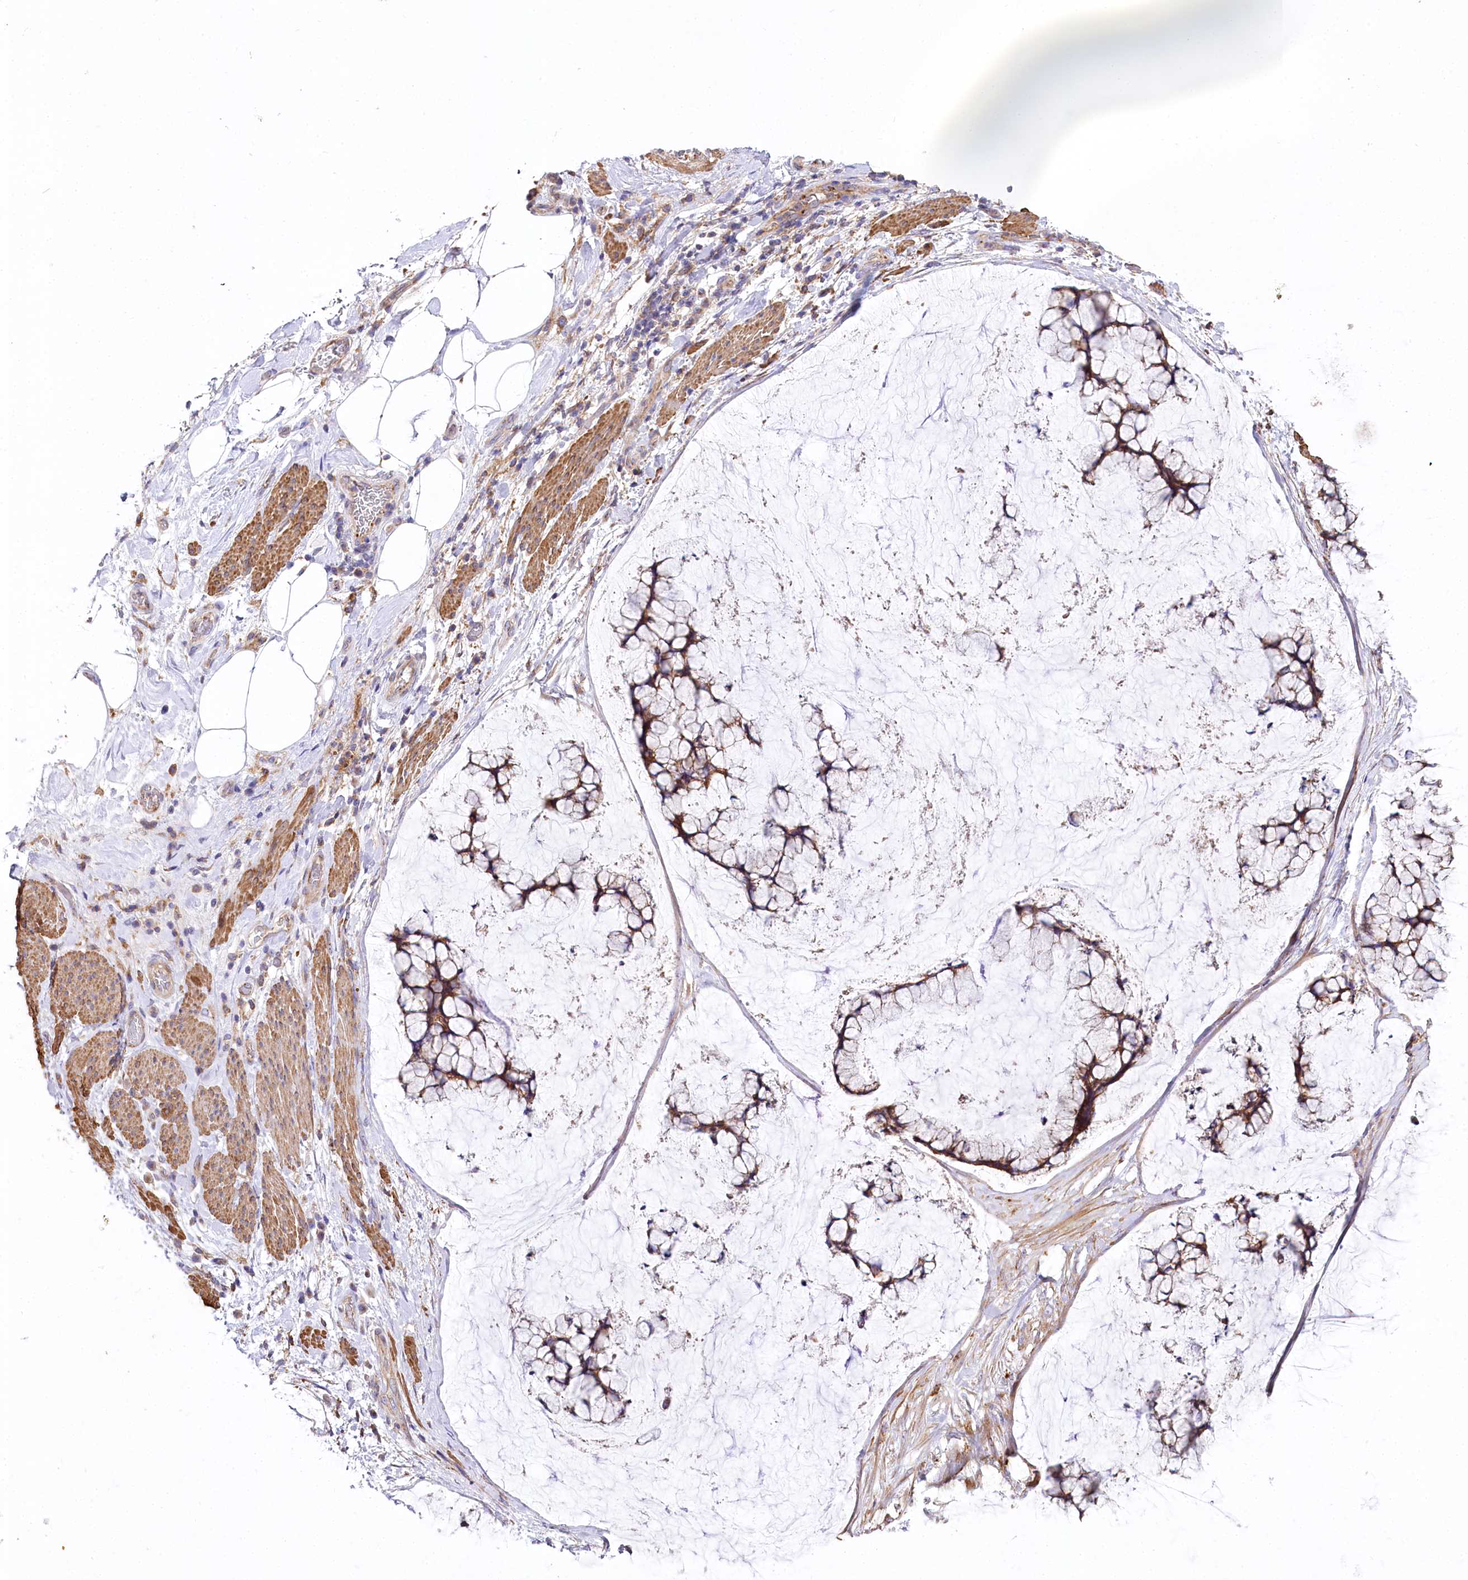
{"staining": {"intensity": "moderate", "quantity": ">75%", "location": "cytoplasmic/membranous"}, "tissue": "ovarian cancer", "cell_type": "Tumor cells", "image_type": "cancer", "snomed": [{"axis": "morphology", "description": "Cystadenocarcinoma, mucinous, NOS"}, {"axis": "topography", "description": "Ovary"}], "caption": "This histopathology image shows ovarian cancer (mucinous cystadenocarcinoma) stained with IHC to label a protein in brown. The cytoplasmic/membranous of tumor cells show moderate positivity for the protein. Nuclei are counter-stained blue.", "gene": "STX6", "patient": {"sex": "female", "age": 42}}